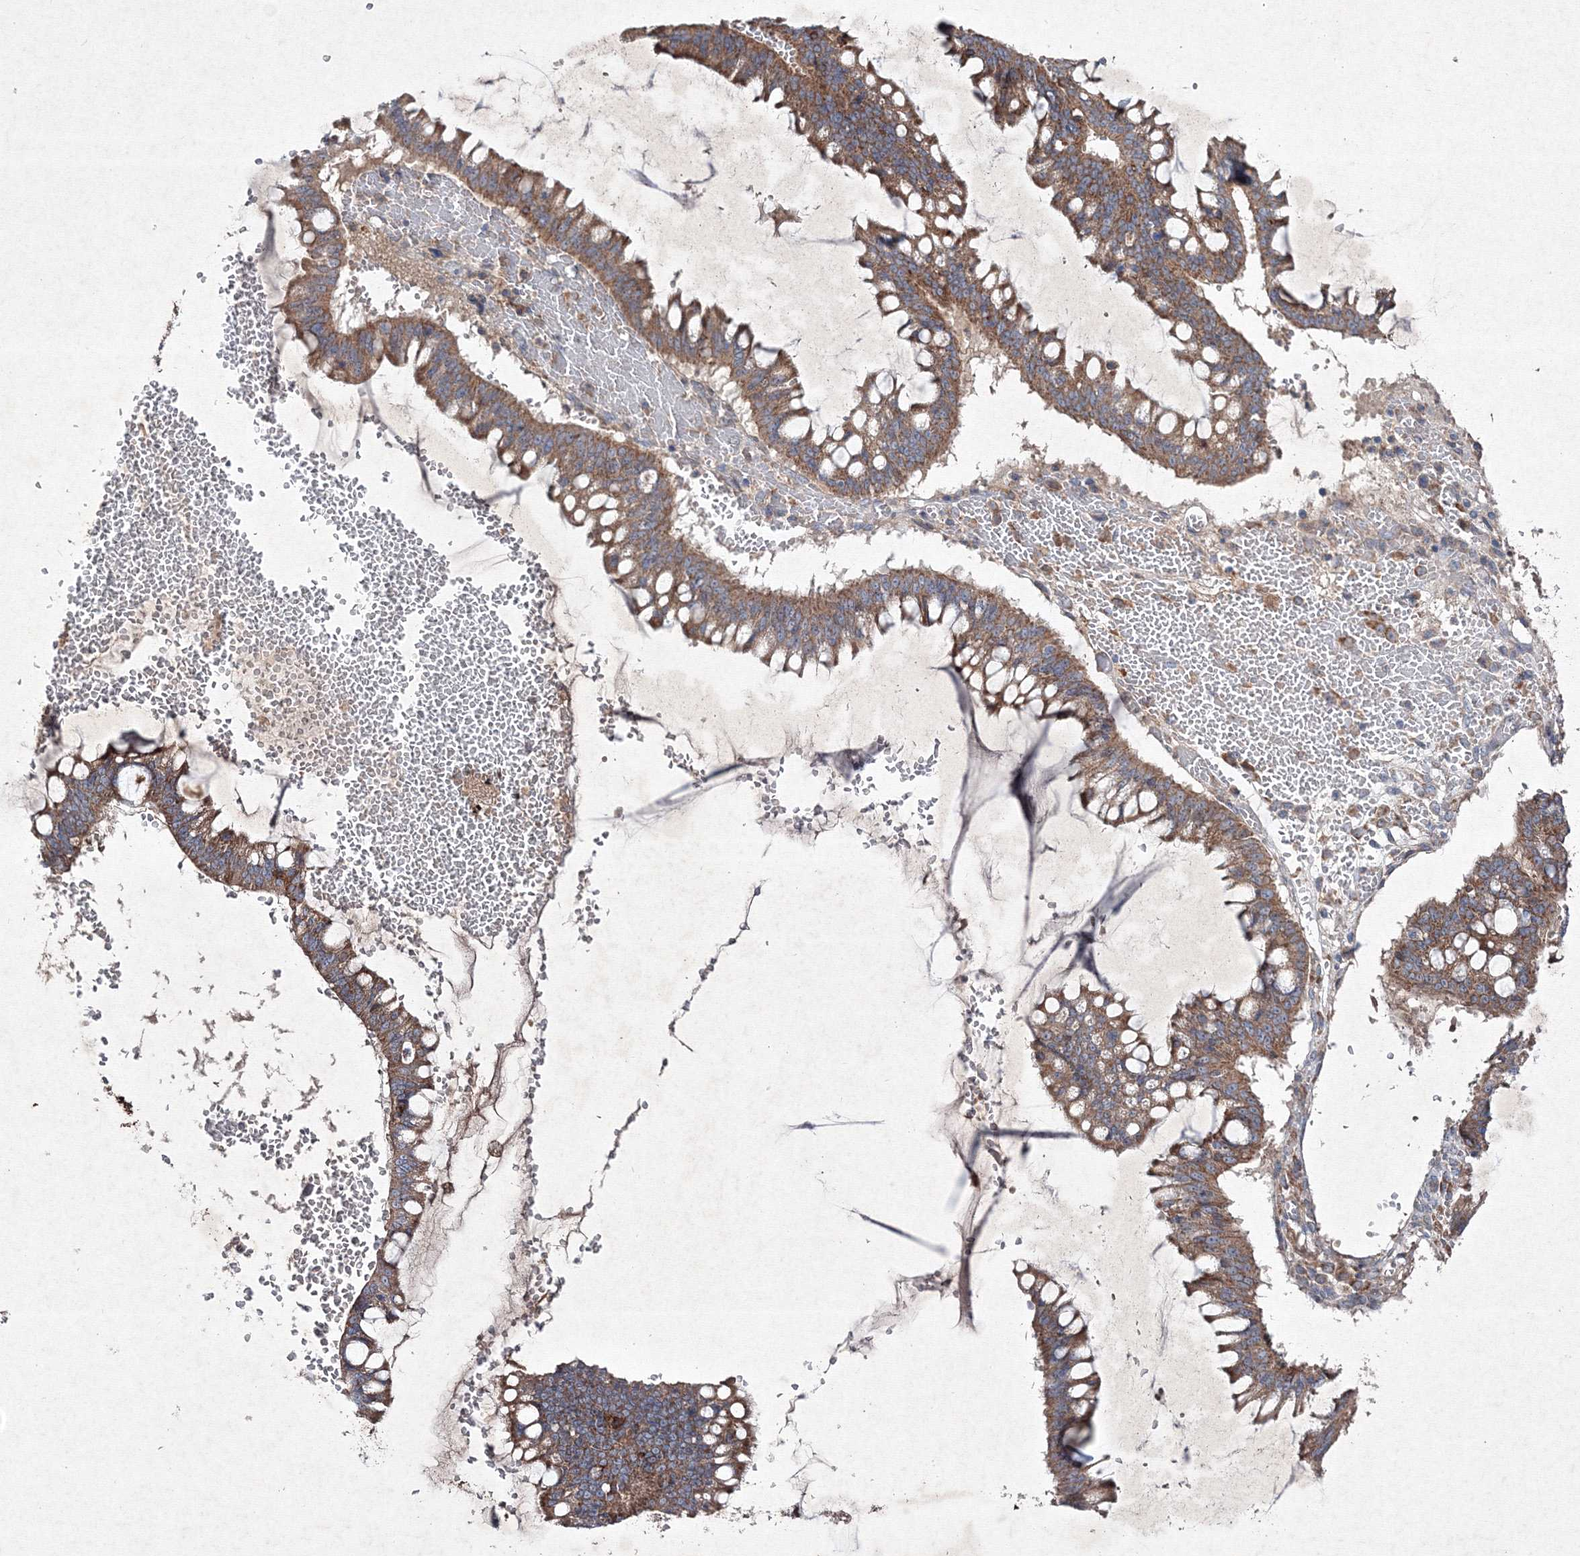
{"staining": {"intensity": "moderate", "quantity": ">75%", "location": "cytoplasmic/membranous"}, "tissue": "ovarian cancer", "cell_type": "Tumor cells", "image_type": "cancer", "snomed": [{"axis": "morphology", "description": "Cystadenocarcinoma, mucinous, NOS"}, {"axis": "topography", "description": "Ovary"}], "caption": "Tumor cells demonstrate moderate cytoplasmic/membranous expression in about >75% of cells in ovarian cancer.", "gene": "GFM1", "patient": {"sex": "female", "age": 73}}